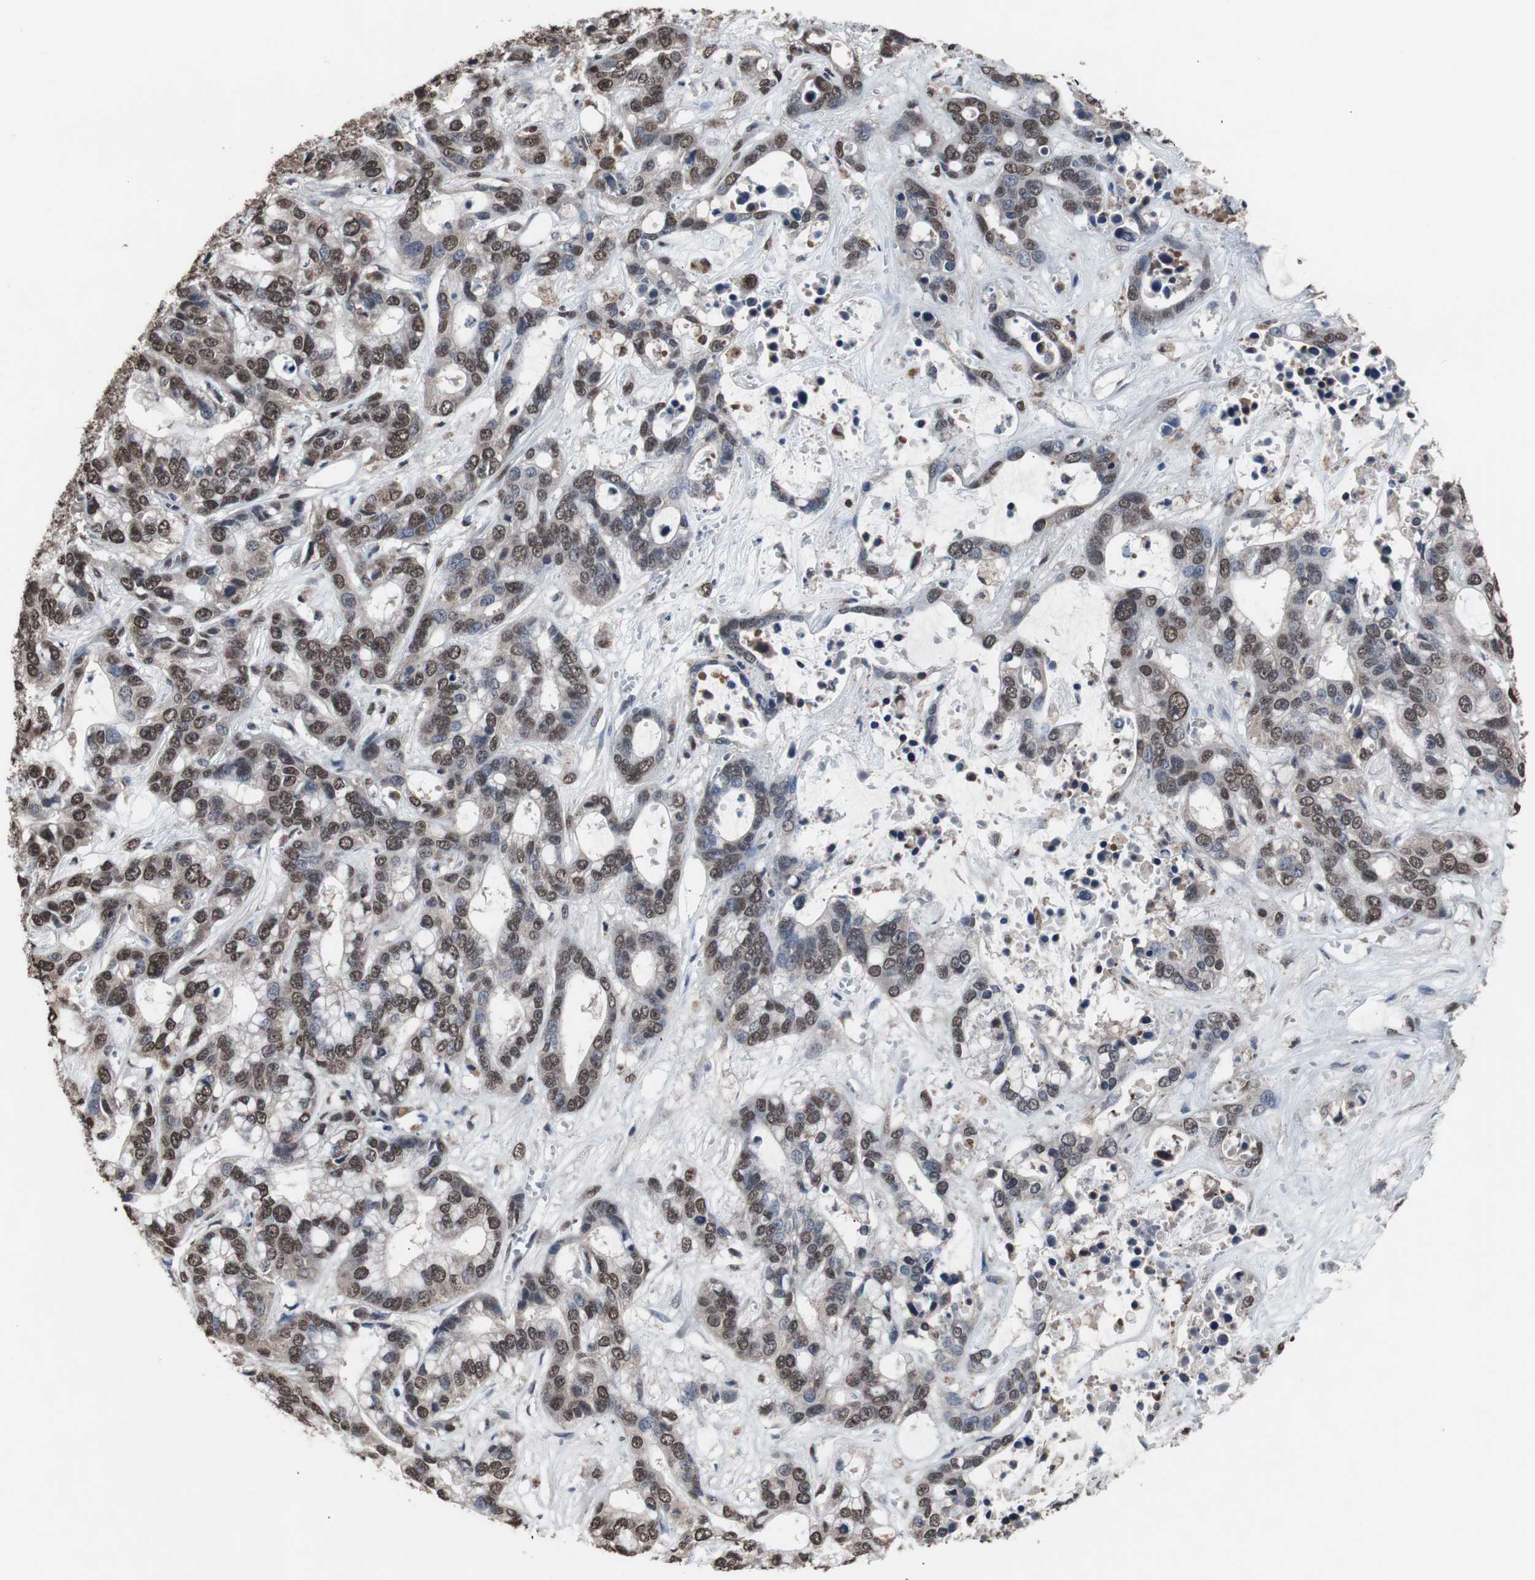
{"staining": {"intensity": "moderate", "quantity": ">75%", "location": "nuclear"}, "tissue": "liver cancer", "cell_type": "Tumor cells", "image_type": "cancer", "snomed": [{"axis": "morphology", "description": "Cholangiocarcinoma"}, {"axis": "topography", "description": "Liver"}], "caption": "Liver cholangiocarcinoma tissue demonstrates moderate nuclear expression in about >75% of tumor cells", "gene": "MED27", "patient": {"sex": "female", "age": 65}}